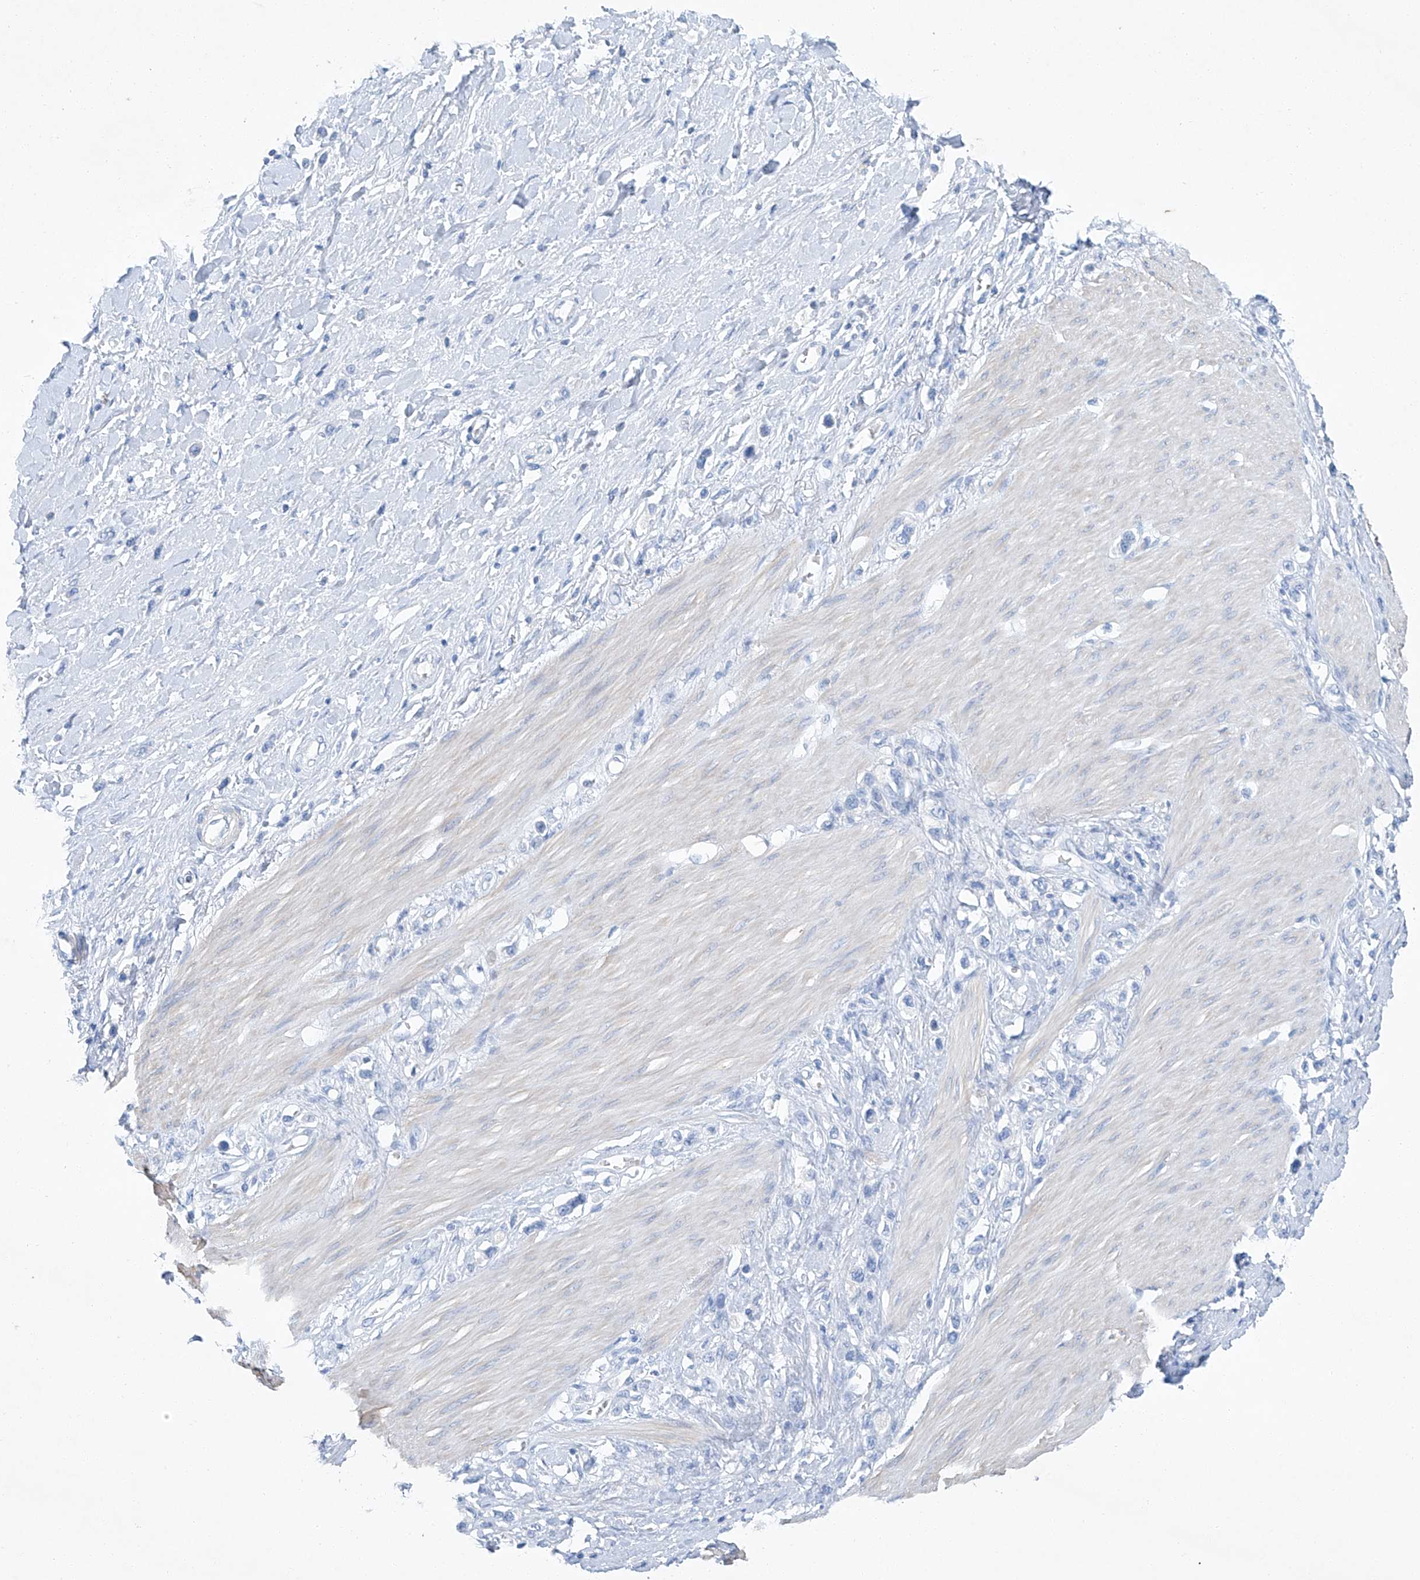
{"staining": {"intensity": "negative", "quantity": "none", "location": "none"}, "tissue": "stomach cancer", "cell_type": "Tumor cells", "image_type": "cancer", "snomed": [{"axis": "morphology", "description": "Normal tissue, NOS"}, {"axis": "morphology", "description": "Adenocarcinoma, NOS"}, {"axis": "topography", "description": "Stomach, upper"}, {"axis": "topography", "description": "Stomach"}], "caption": "This is a micrograph of immunohistochemistry staining of stomach cancer (adenocarcinoma), which shows no staining in tumor cells.", "gene": "C1orf87", "patient": {"sex": "female", "age": 65}}